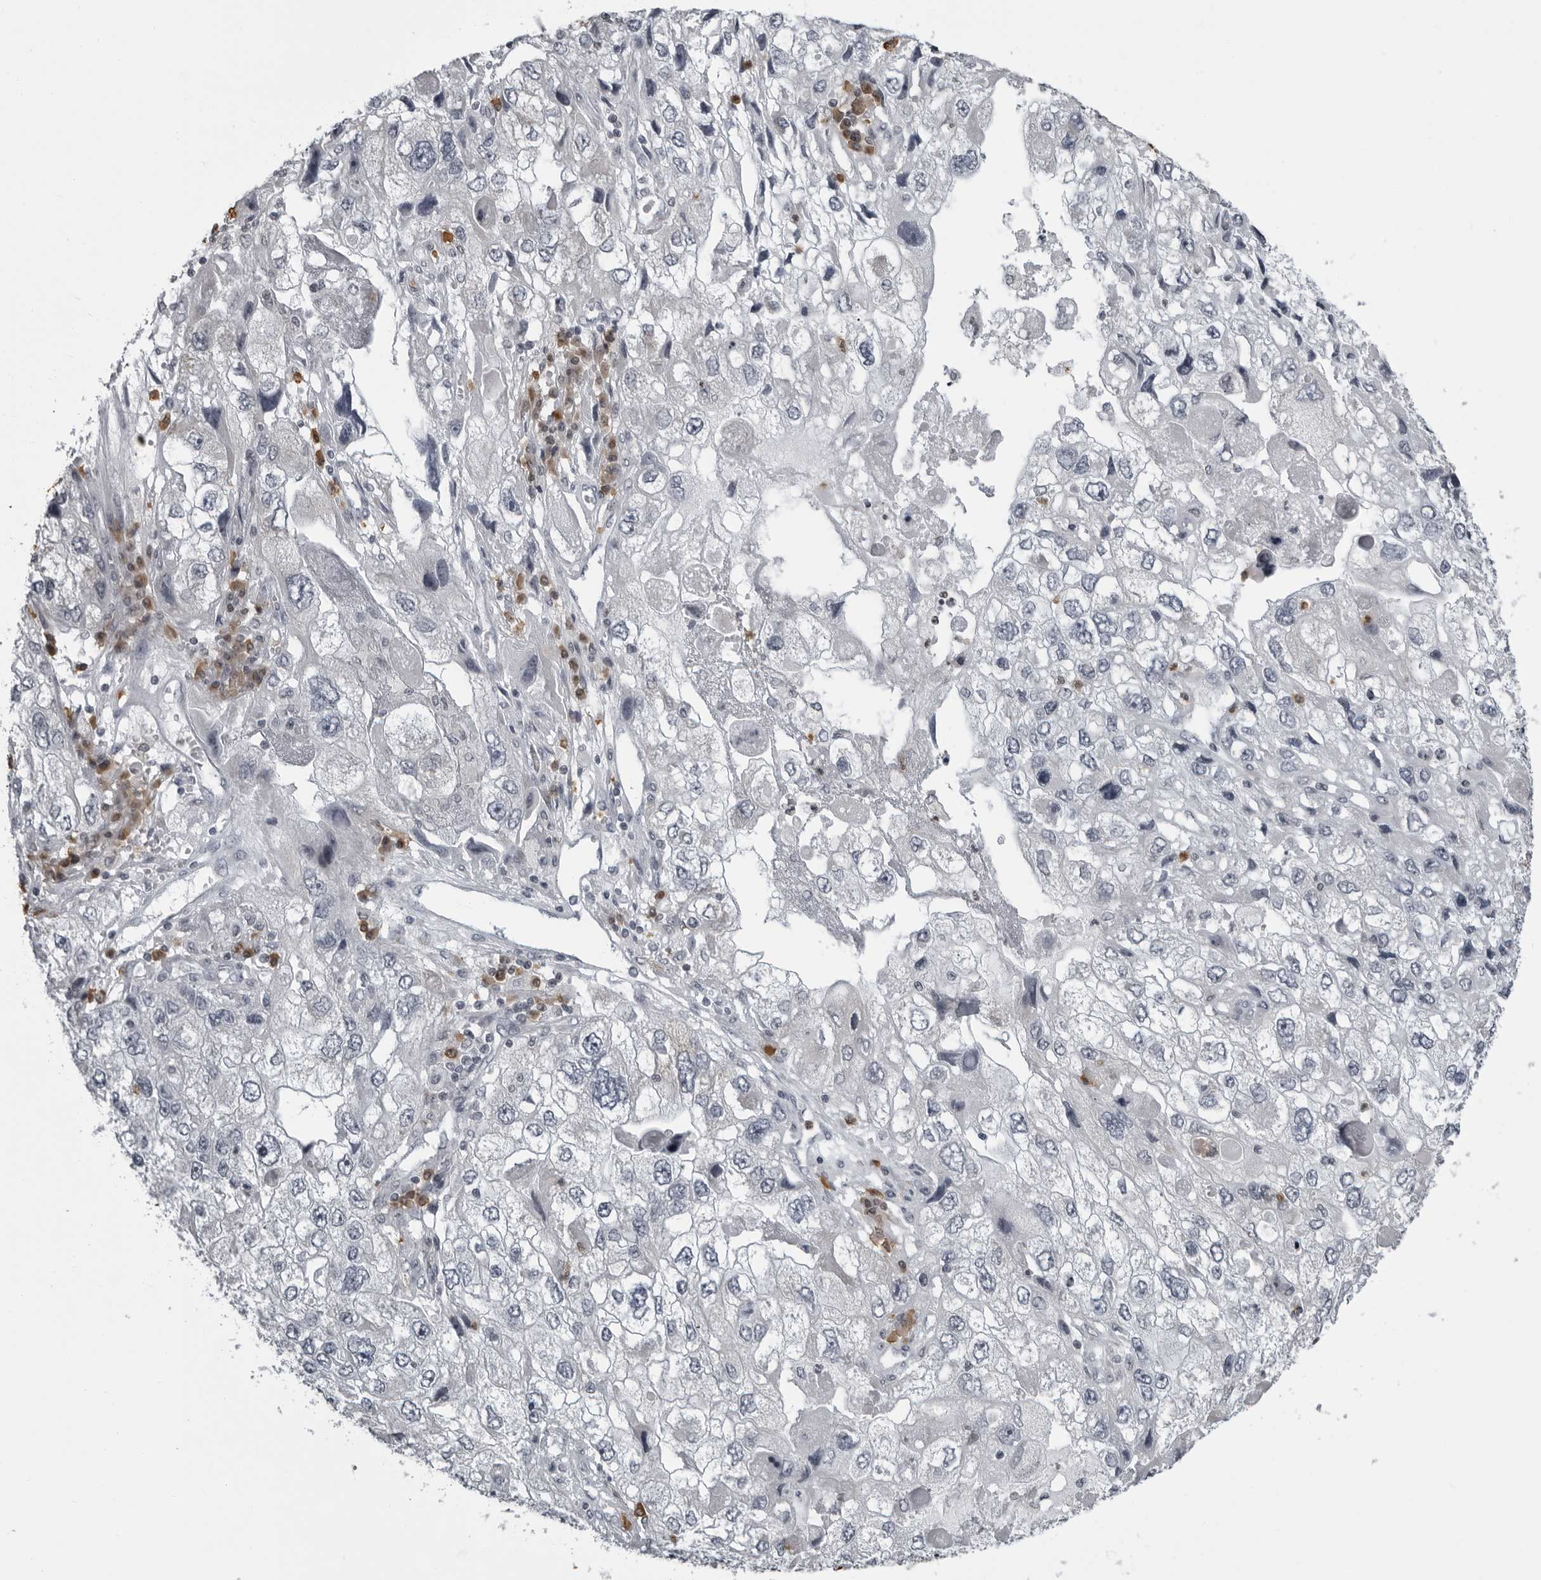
{"staining": {"intensity": "negative", "quantity": "none", "location": "none"}, "tissue": "endometrial cancer", "cell_type": "Tumor cells", "image_type": "cancer", "snomed": [{"axis": "morphology", "description": "Adenocarcinoma, NOS"}, {"axis": "topography", "description": "Endometrium"}], "caption": "Endometrial adenocarcinoma stained for a protein using immunohistochemistry demonstrates no staining tumor cells.", "gene": "RTCA", "patient": {"sex": "female", "age": 49}}